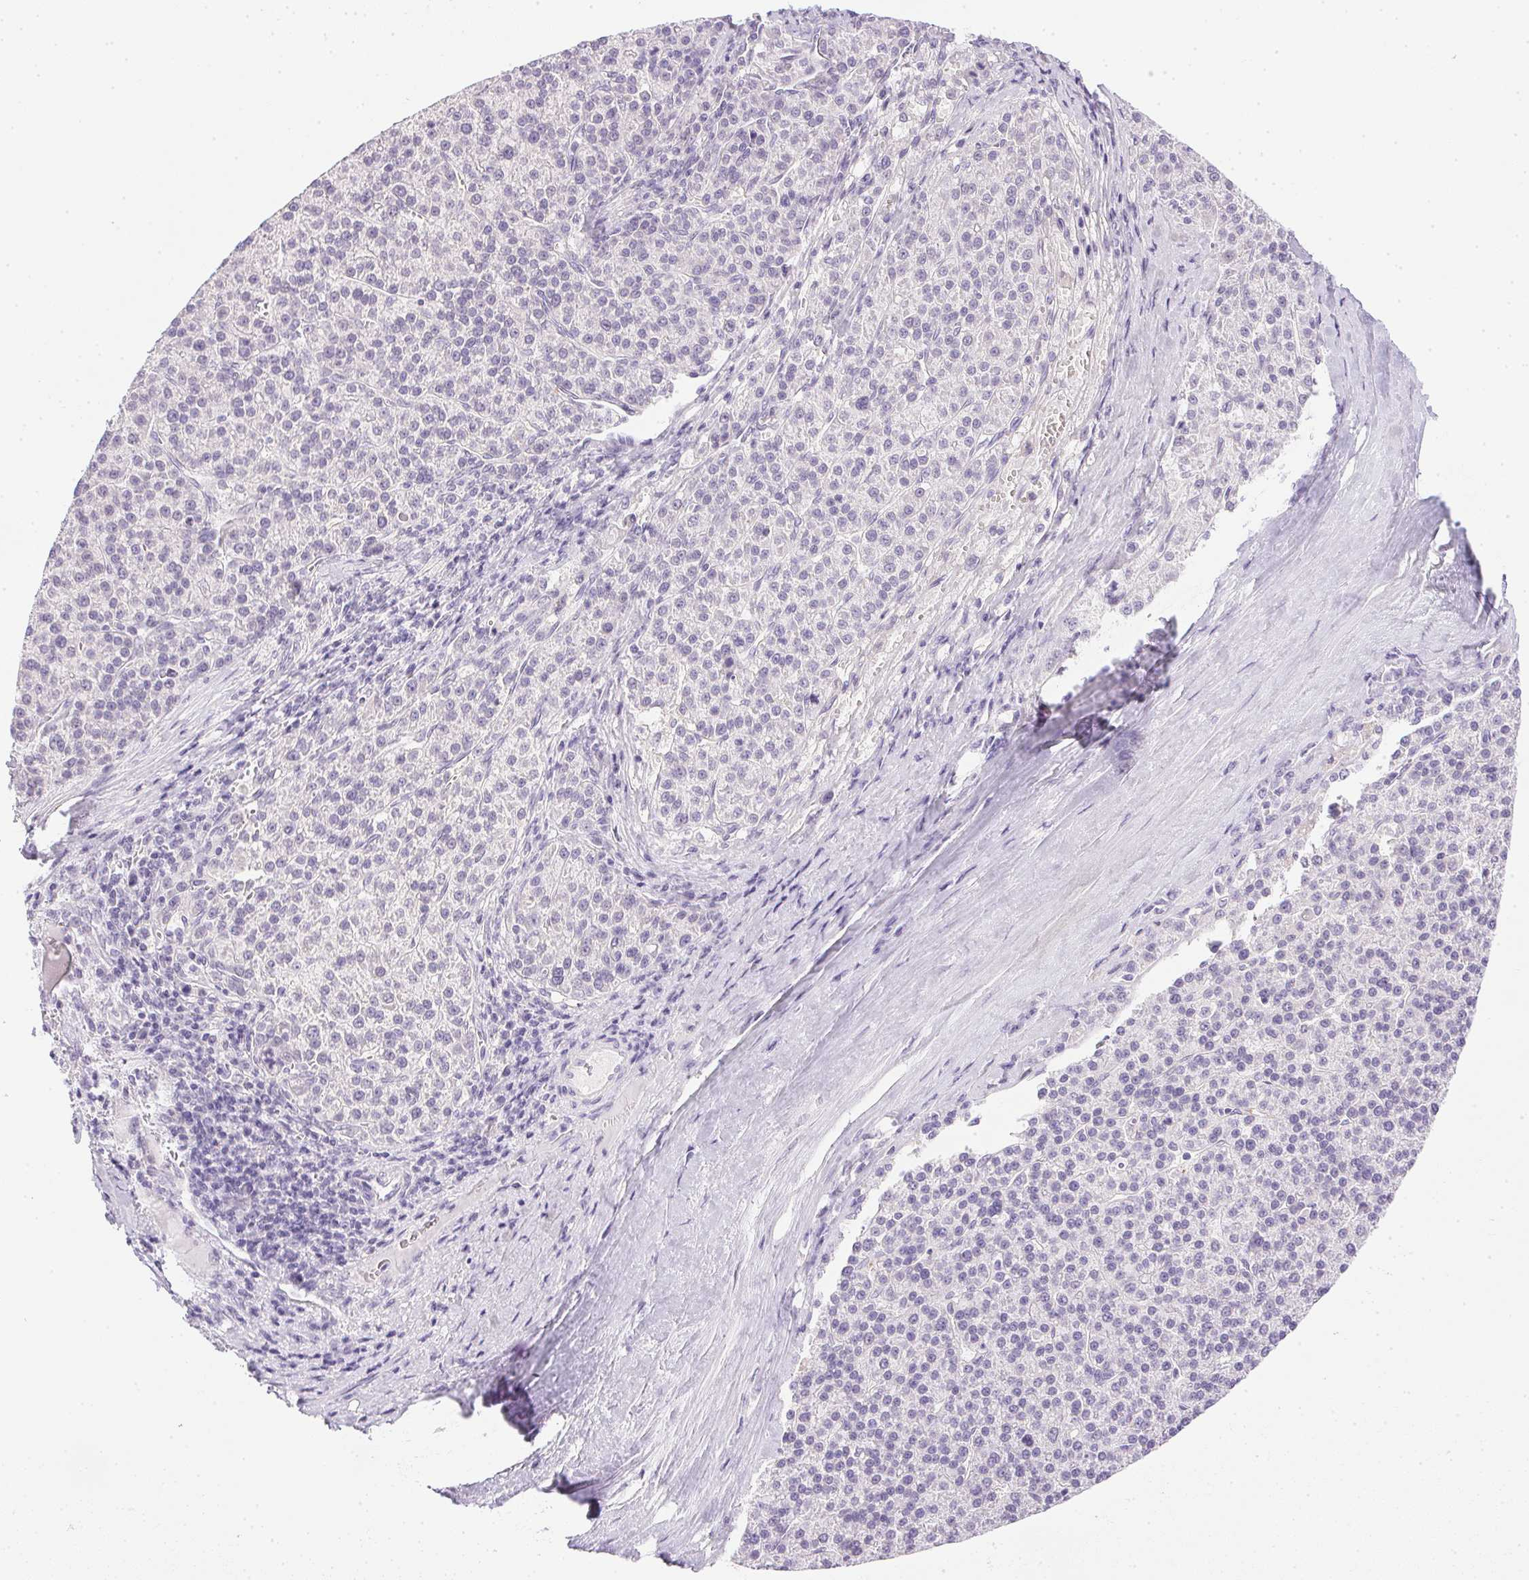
{"staining": {"intensity": "negative", "quantity": "none", "location": "none"}, "tissue": "liver cancer", "cell_type": "Tumor cells", "image_type": "cancer", "snomed": [{"axis": "morphology", "description": "Carcinoma, Hepatocellular, NOS"}, {"axis": "topography", "description": "Liver"}], "caption": "DAB (3,3'-diaminobenzidine) immunohistochemical staining of human liver cancer (hepatocellular carcinoma) demonstrates no significant positivity in tumor cells.", "gene": "PRL", "patient": {"sex": "female", "age": 58}}